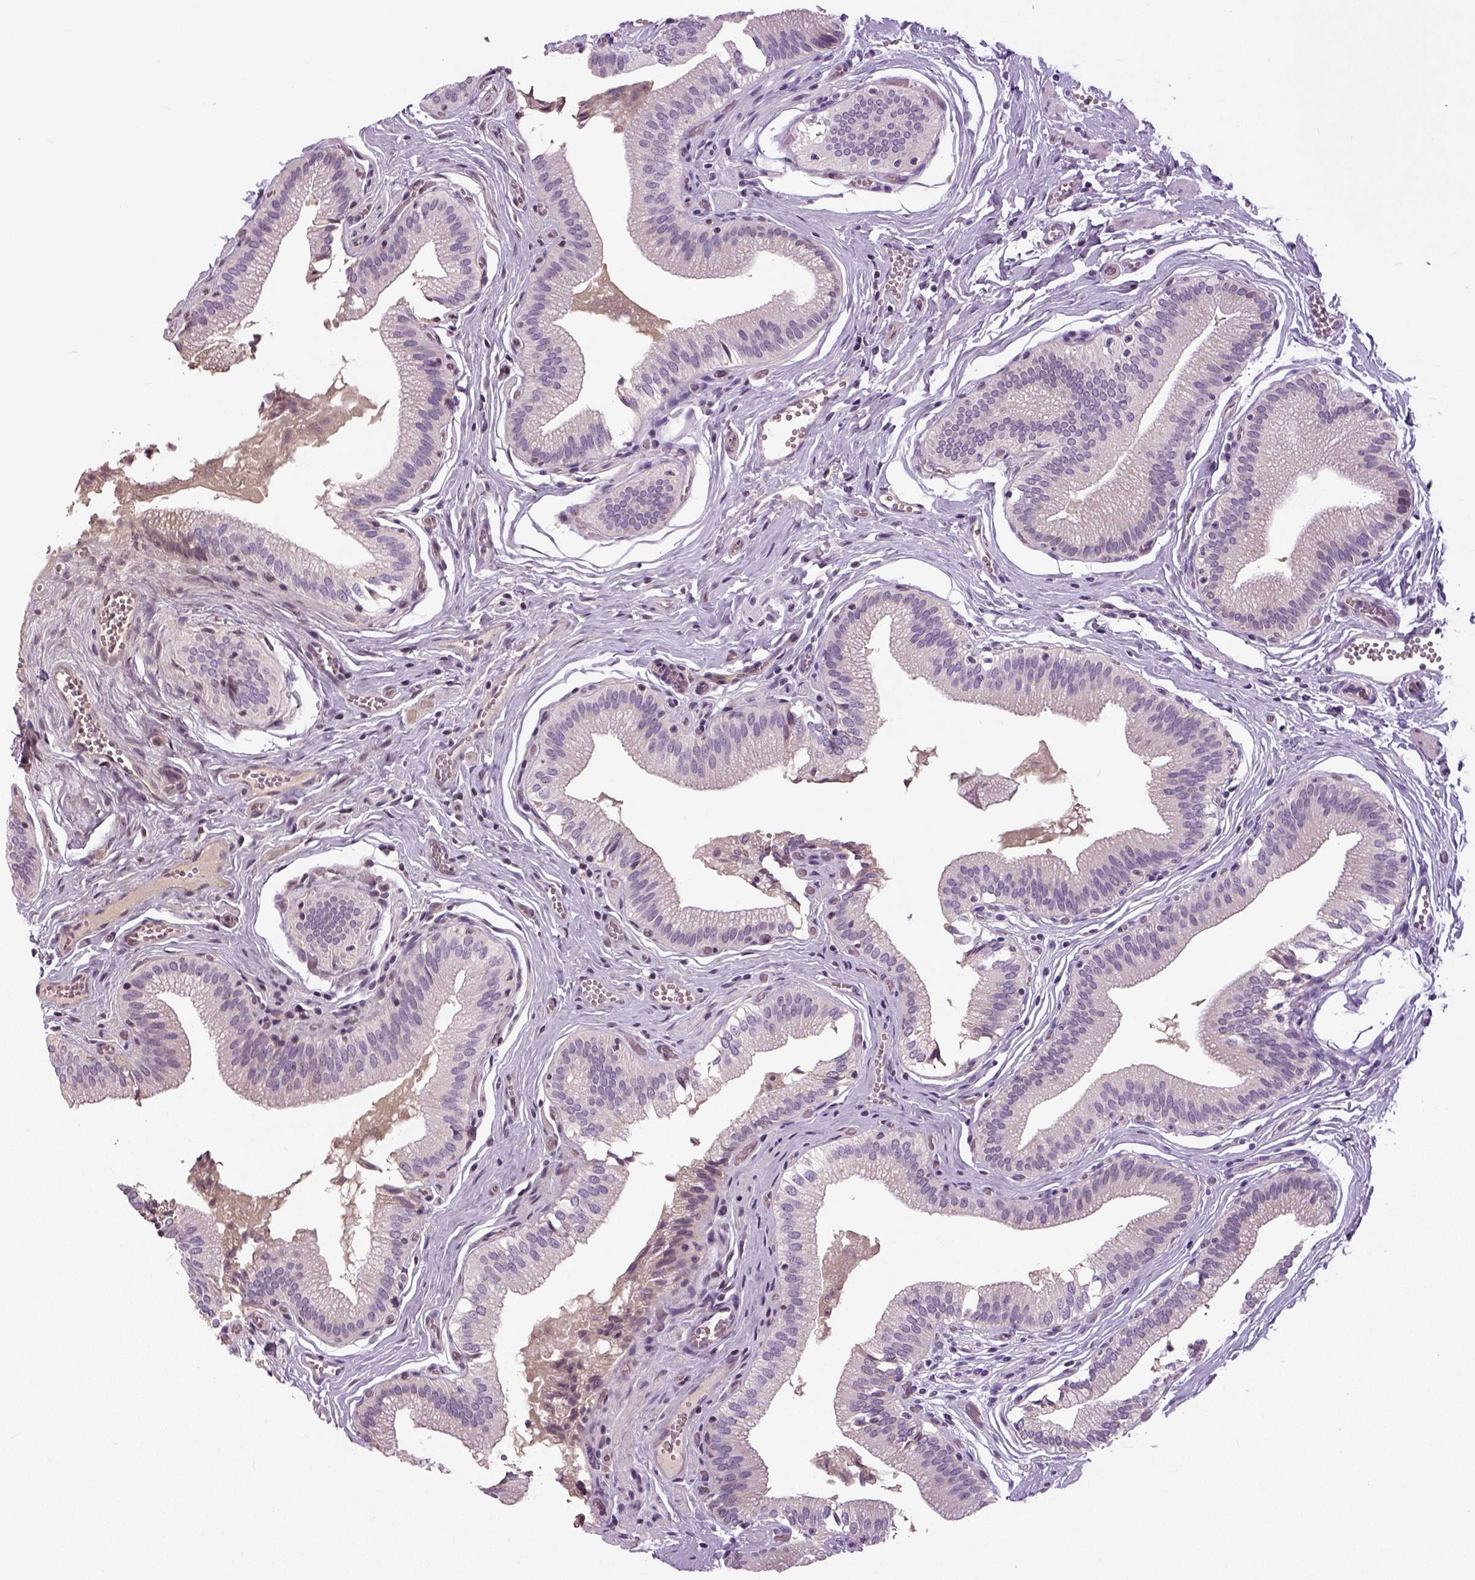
{"staining": {"intensity": "negative", "quantity": "none", "location": "none"}, "tissue": "gallbladder", "cell_type": "Glandular cells", "image_type": "normal", "snomed": [{"axis": "morphology", "description": "Normal tissue, NOS"}, {"axis": "topography", "description": "Gallbladder"}, {"axis": "topography", "description": "Peripheral nerve tissue"}], "caption": "The image exhibits no staining of glandular cells in benign gallbladder. (Brightfield microscopy of DAB (3,3'-diaminobenzidine) immunohistochemistry (IHC) at high magnification).", "gene": "NECAB1", "patient": {"sex": "male", "age": 17}}